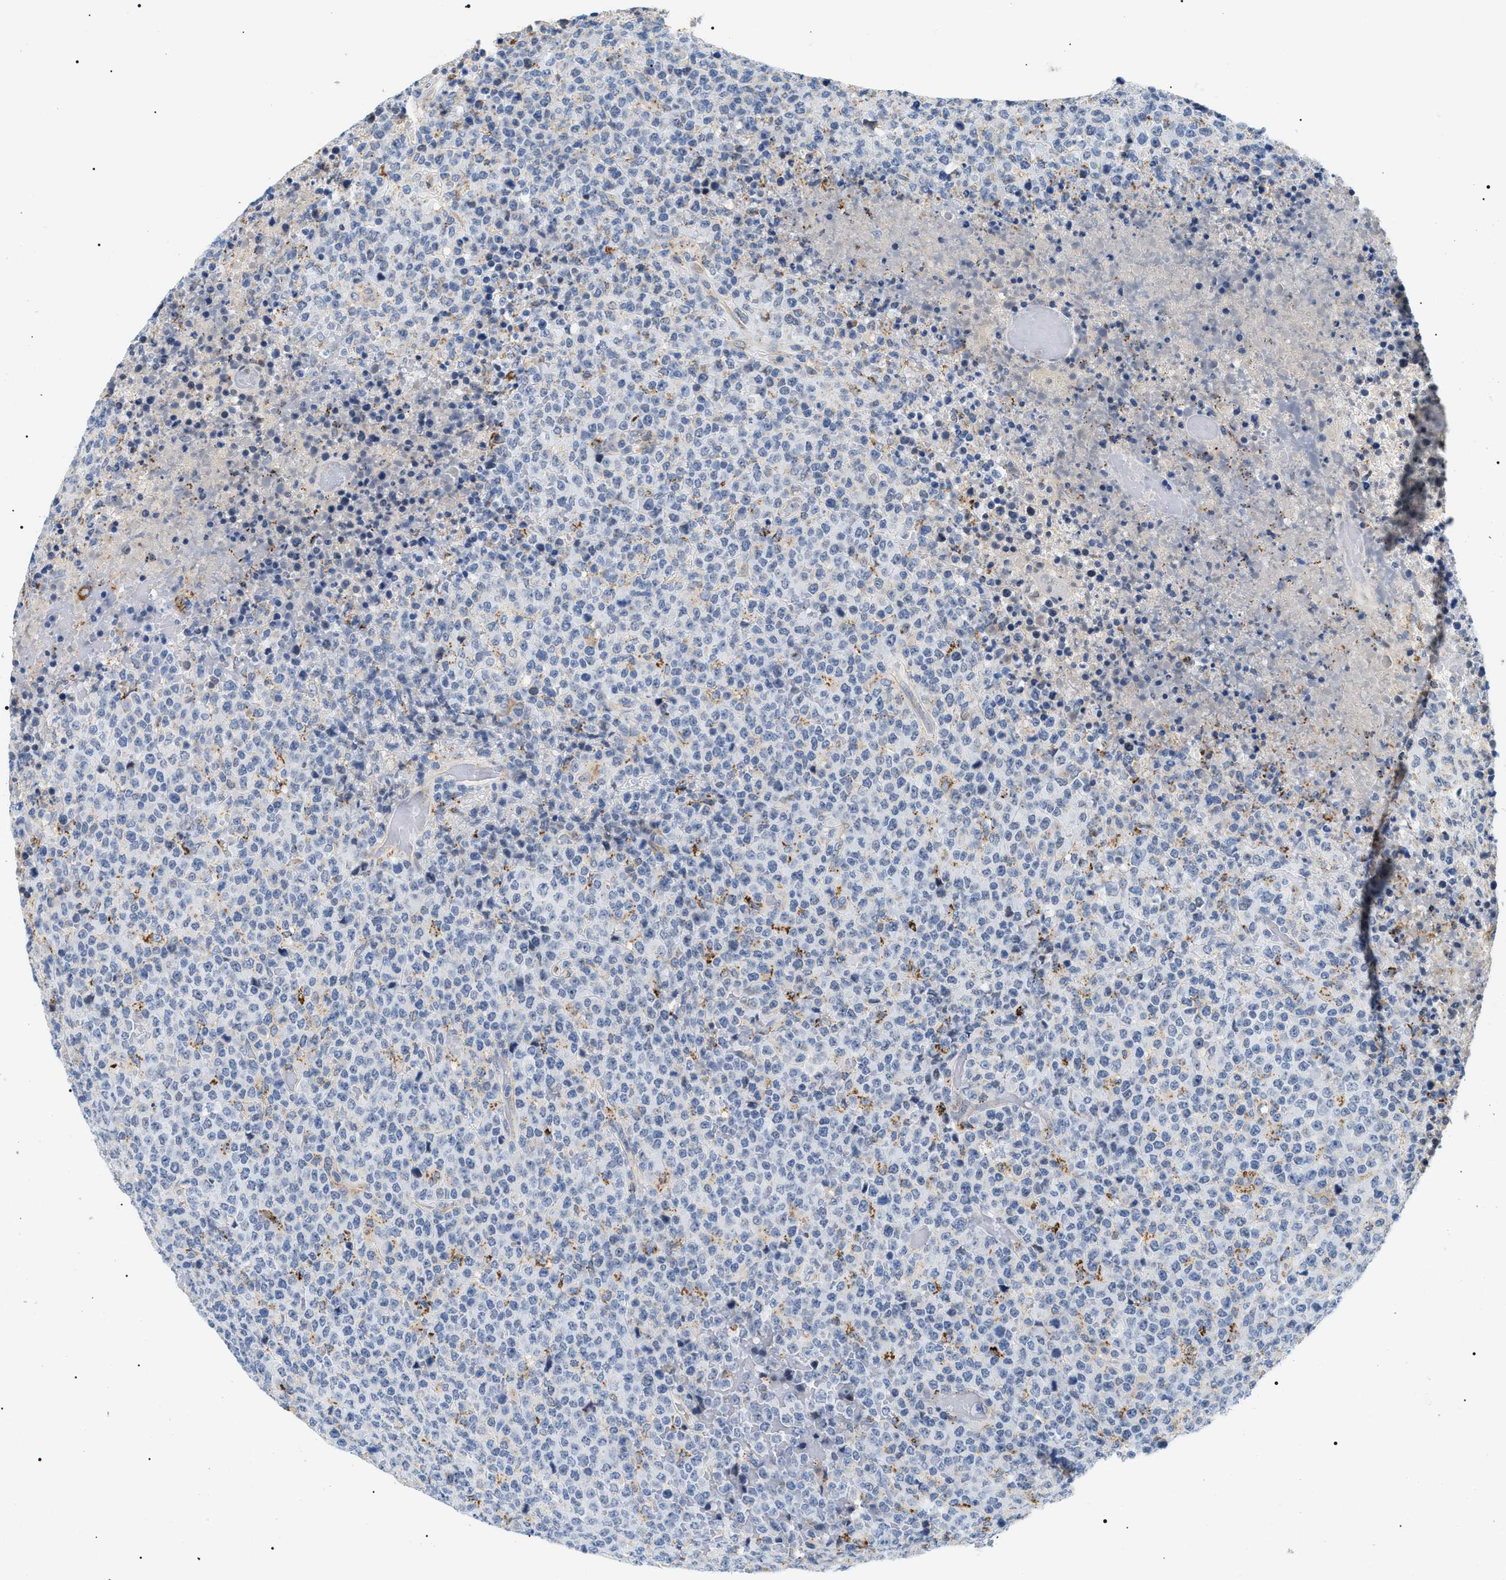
{"staining": {"intensity": "negative", "quantity": "none", "location": "none"}, "tissue": "lymphoma", "cell_type": "Tumor cells", "image_type": "cancer", "snomed": [{"axis": "morphology", "description": "Malignant lymphoma, non-Hodgkin's type, High grade"}, {"axis": "topography", "description": "Lymph node"}], "caption": "A photomicrograph of human lymphoma is negative for staining in tumor cells.", "gene": "HSD17B11", "patient": {"sex": "male", "age": 13}}